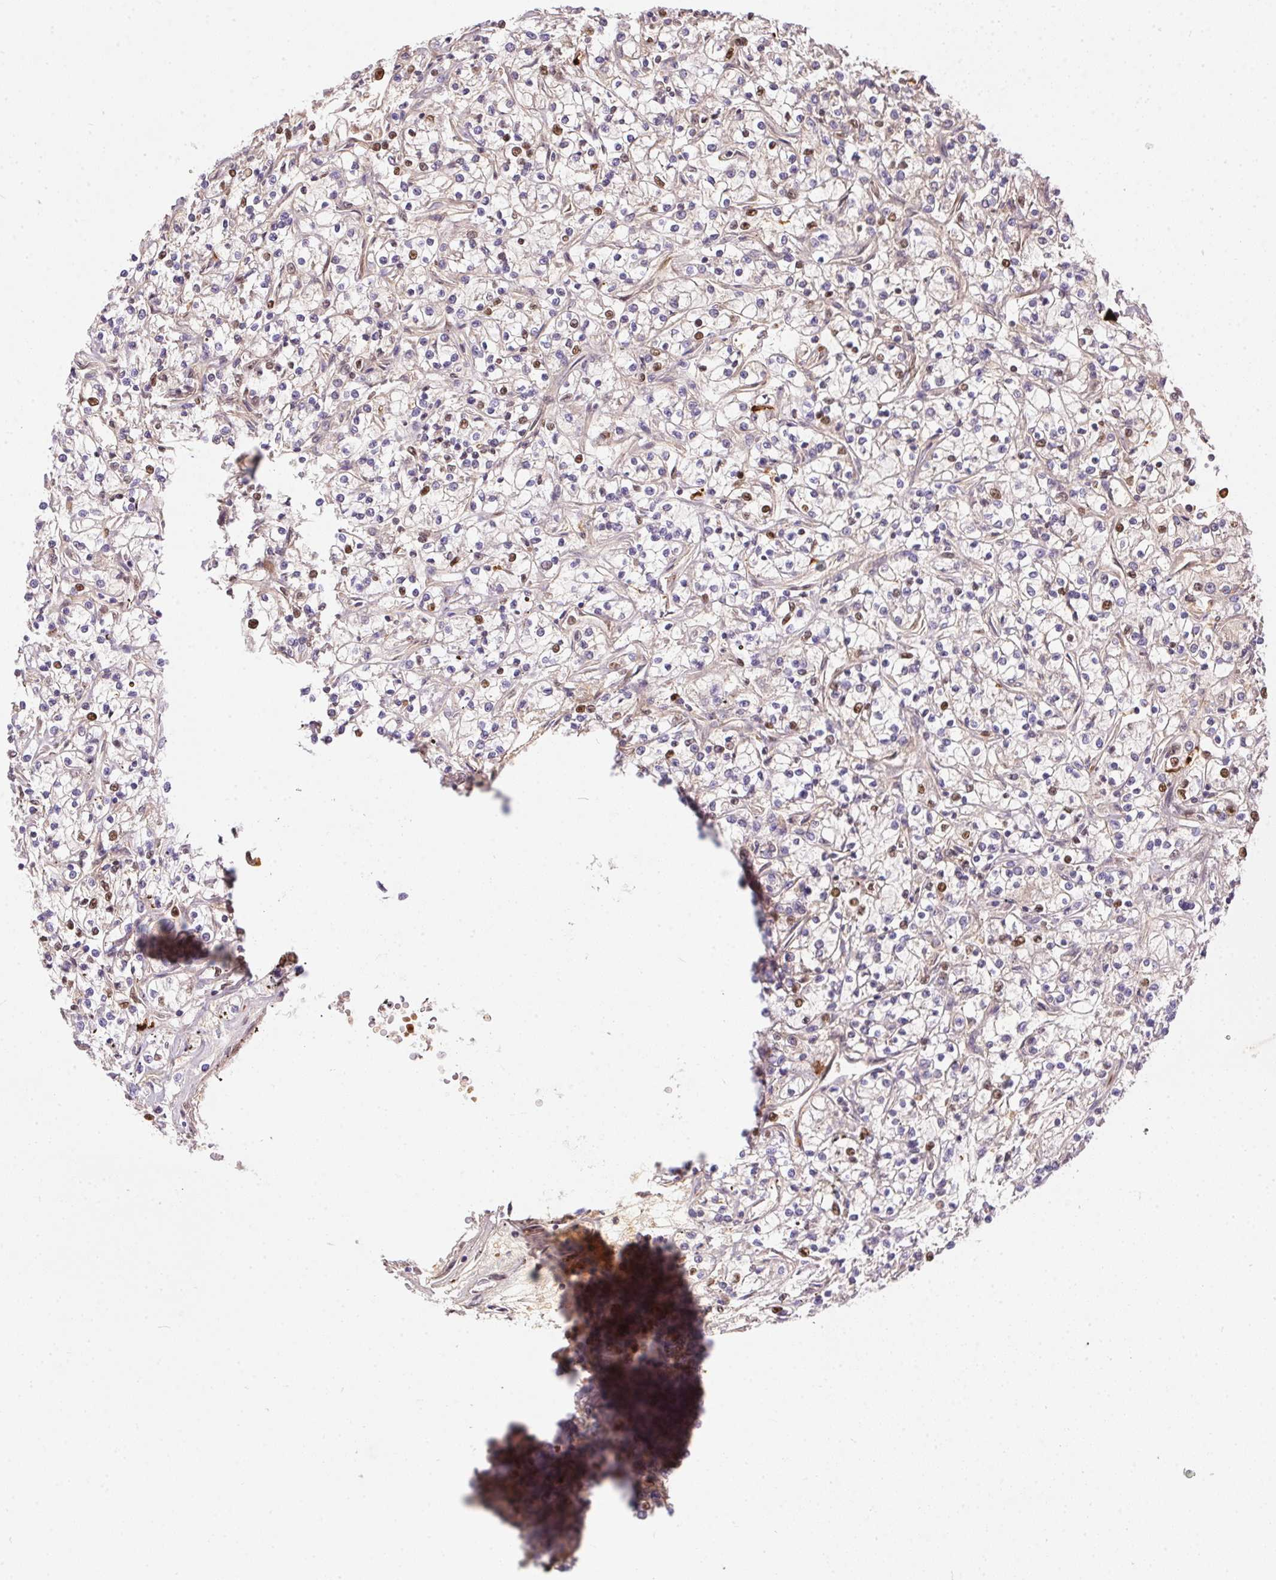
{"staining": {"intensity": "negative", "quantity": "none", "location": "none"}, "tissue": "renal cancer", "cell_type": "Tumor cells", "image_type": "cancer", "snomed": [{"axis": "morphology", "description": "Adenocarcinoma, NOS"}, {"axis": "topography", "description": "Kidney"}], "caption": "IHC histopathology image of neoplastic tissue: human adenocarcinoma (renal) stained with DAB (3,3'-diaminobenzidine) demonstrates no significant protein expression in tumor cells. (Immunohistochemistry (ihc), brightfield microscopy, high magnification).", "gene": "ORM1", "patient": {"sex": "female", "age": 59}}